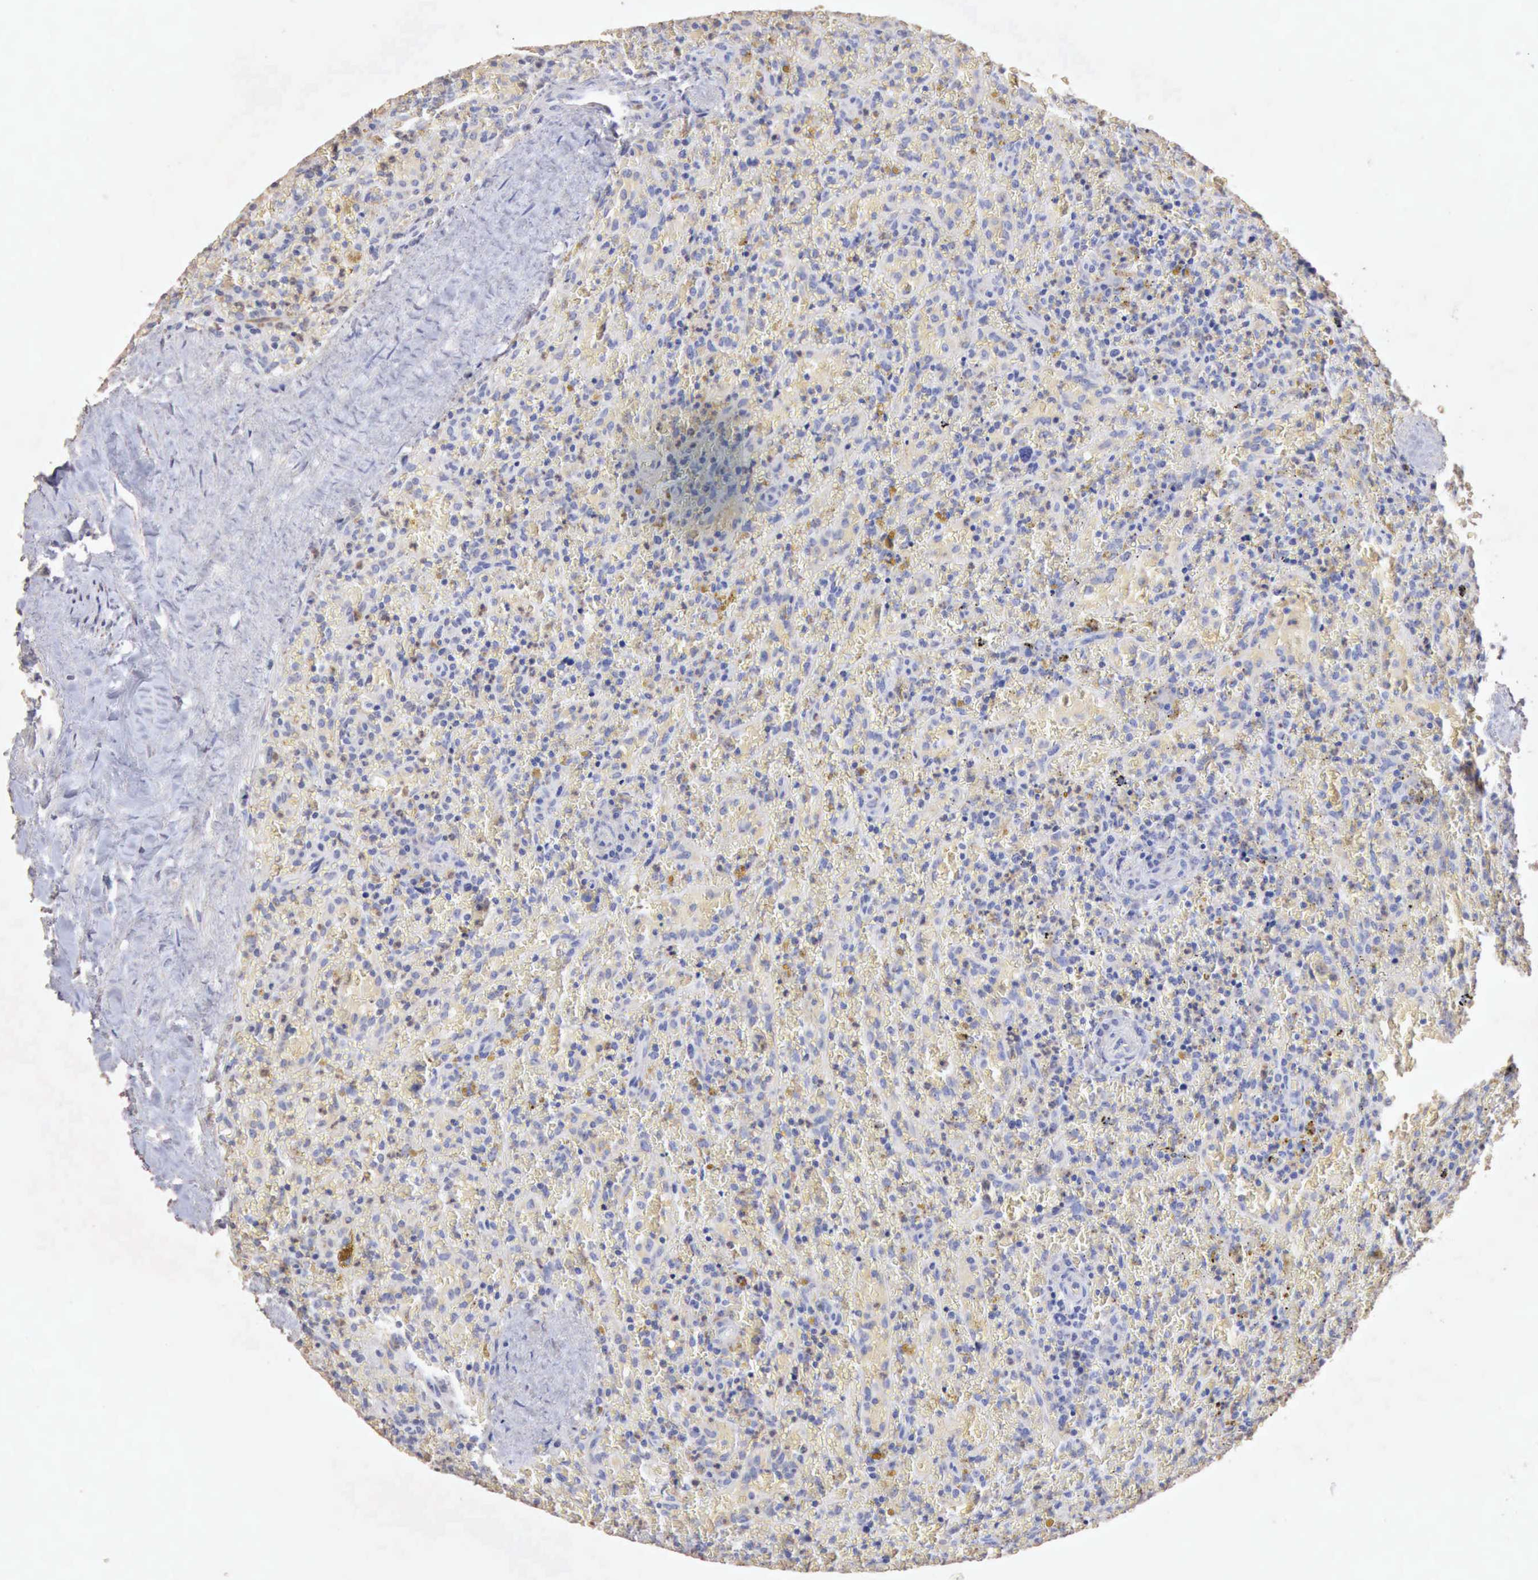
{"staining": {"intensity": "negative", "quantity": "none", "location": "none"}, "tissue": "lymphoma", "cell_type": "Tumor cells", "image_type": "cancer", "snomed": [{"axis": "morphology", "description": "Malignant lymphoma, non-Hodgkin's type, High grade"}, {"axis": "topography", "description": "Spleen"}, {"axis": "topography", "description": "Lymph node"}], "caption": "DAB (3,3'-diaminobenzidine) immunohistochemical staining of malignant lymphoma, non-Hodgkin's type (high-grade) reveals no significant staining in tumor cells.", "gene": "KRT6B", "patient": {"sex": "female", "age": 70}}